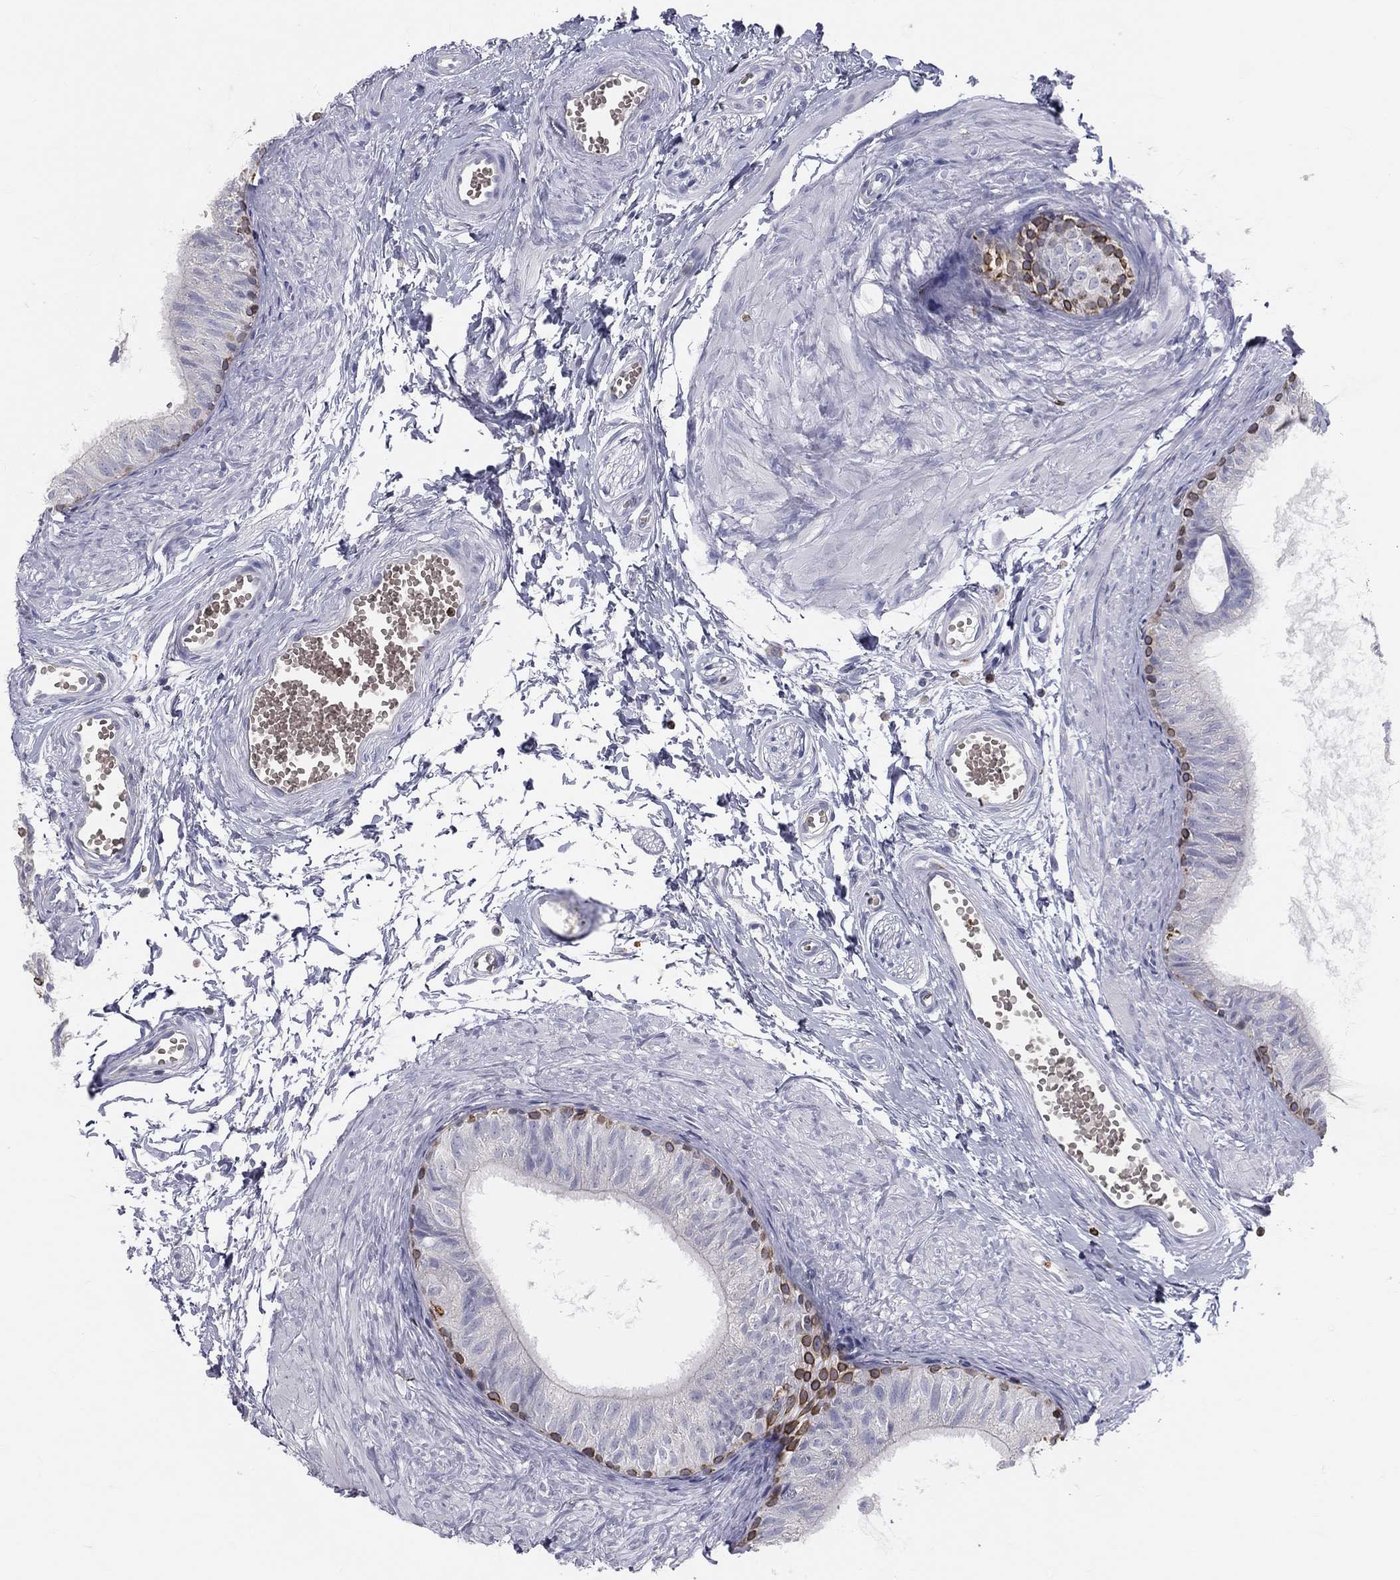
{"staining": {"intensity": "negative", "quantity": "none", "location": "none"}, "tissue": "epididymis", "cell_type": "Glandular cells", "image_type": "normal", "snomed": [{"axis": "morphology", "description": "Normal tissue, NOS"}, {"axis": "topography", "description": "Epididymis"}], "caption": "This is a micrograph of immunohistochemistry staining of benign epididymis, which shows no expression in glandular cells. (Stains: DAB (3,3'-diaminobenzidine) immunohistochemistry with hematoxylin counter stain, Microscopy: brightfield microscopy at high magnification).", "gene": "CTSW", "patient": {"sex": "male", "age": 22}}